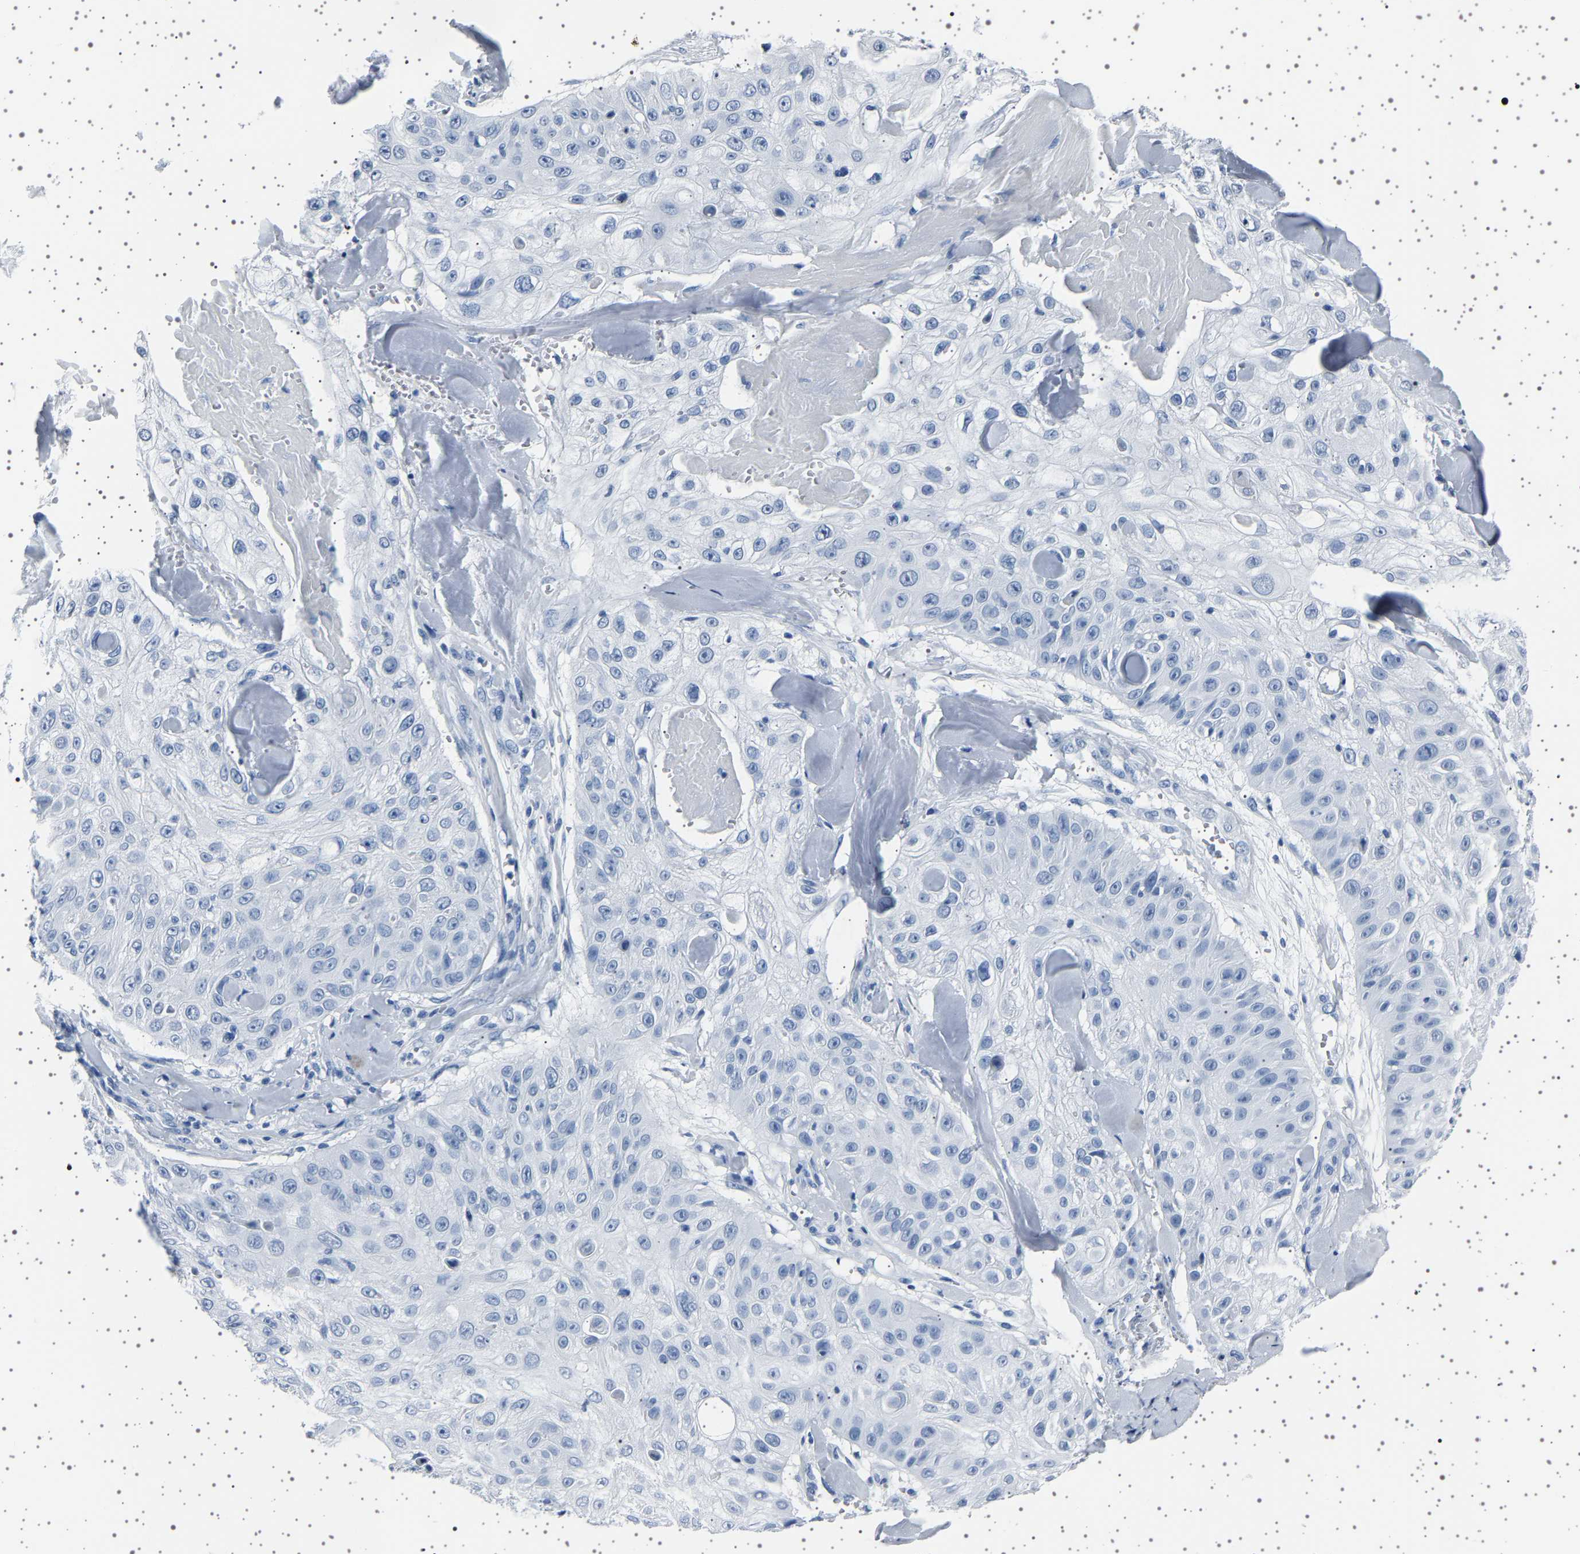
{"staining": {"intensity": "negative", "quantity": "none", "location": "none"}, "tissue": "skin cancer", "cell_type": "Tumor cells", "image_type": "cancer", "snomed": [{"axis": "morphology", "description": "Squamous cell carcinoma, NOS"}, {"axis": "topography", "description": "Skin"}], "caption": "Immunohistochemical staining of human squamous cell carcinoma (skin) displays no significant expression in tumor cells.", "gene": "TFF3", "patient": {"sex": "male", "age": 86}}